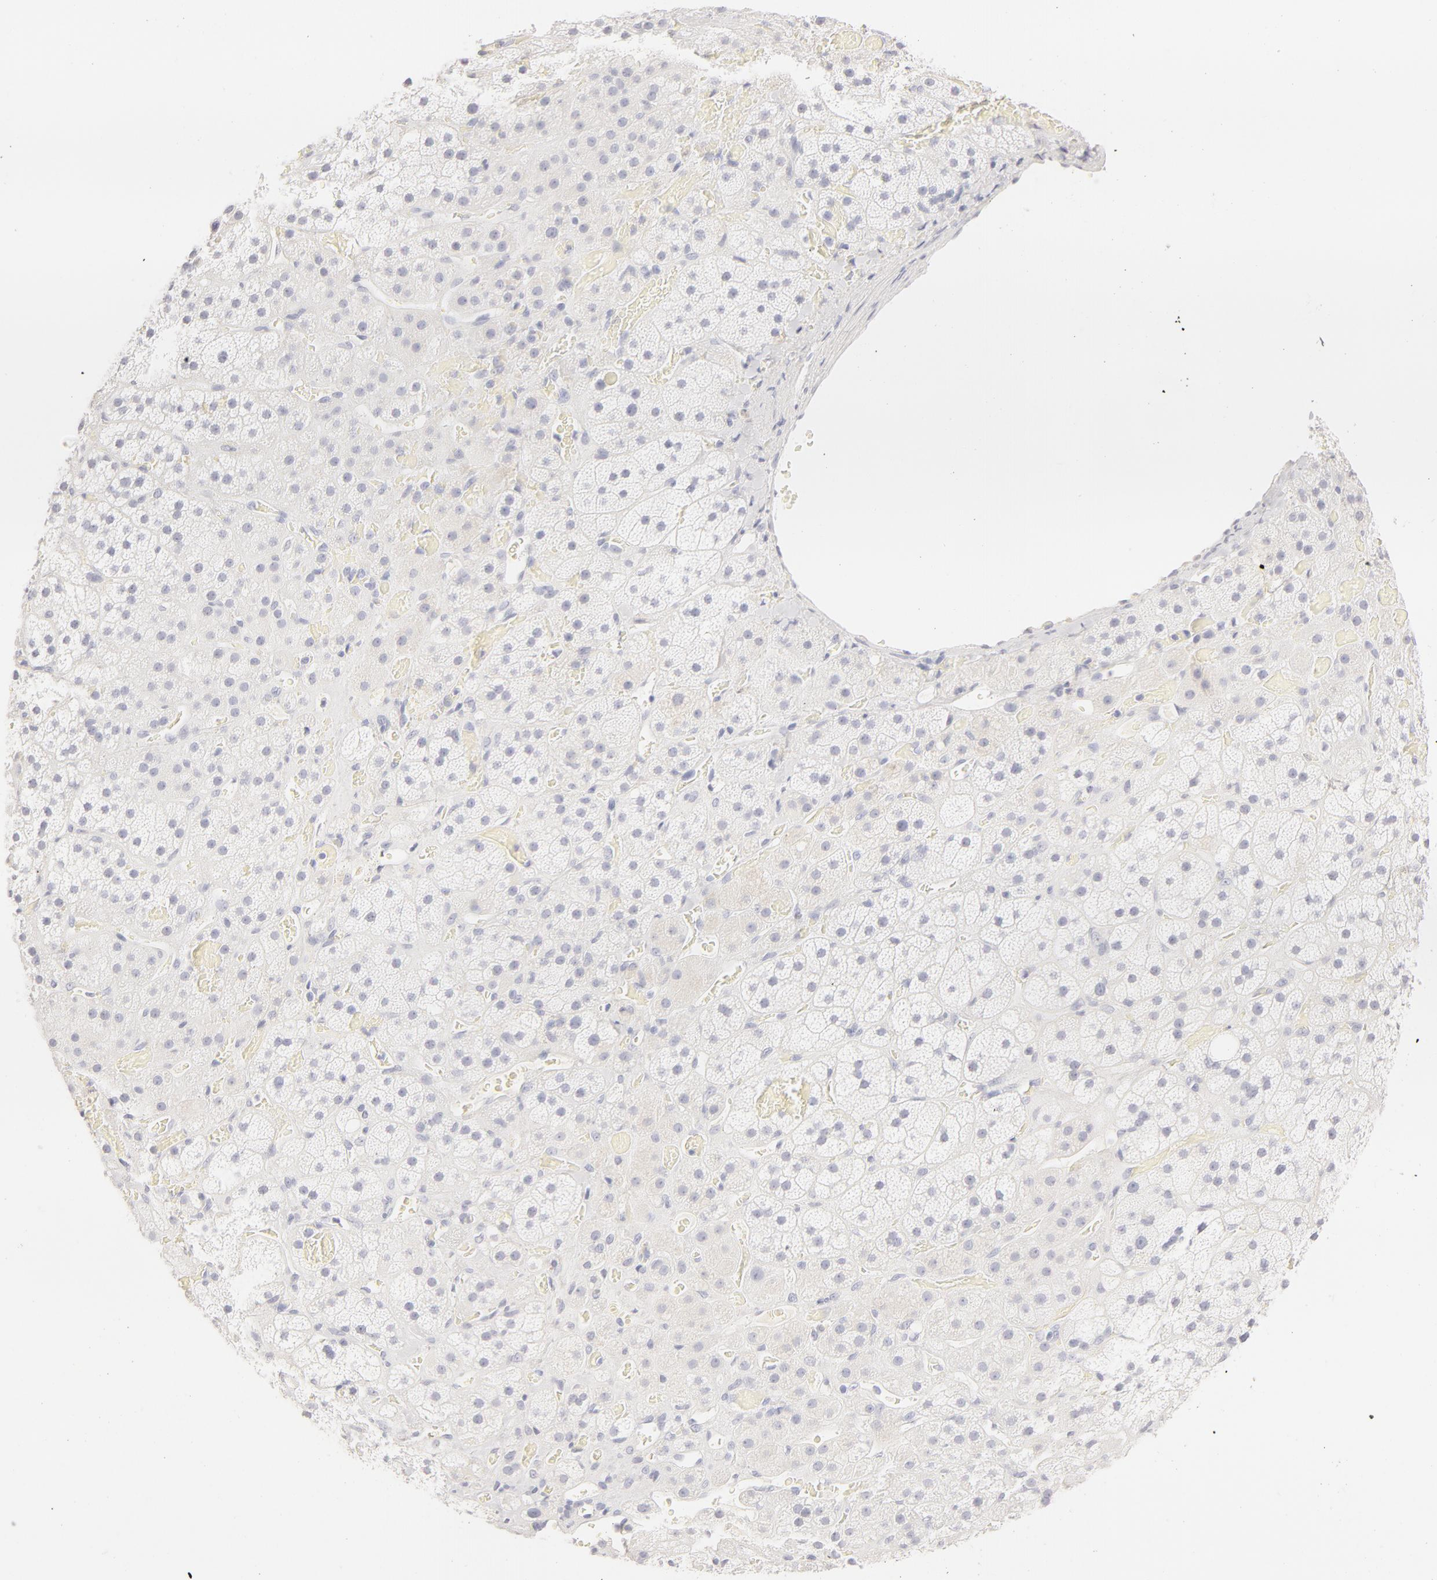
{"staining": {"intensity": "negative", "quantity": "none", "location": "none"}, "tissue": "adrenal gland", "cell_type": "Glandular cells", "image_type": "normal", "snomed": [{"axis": "morphology", "description": "Normal tissue, NOS"}, {"axis": "topography", "description": "Adrenal gland"}], "caption": "Glandular cells show no significant staining in normal adrenal gland. (Stains: DAB IHC with hematoxylin counter stain, Microscopy: brightfield microscopy at high magnification).", "gene": "LGALS7B", "patient": {"sex": "male", "age": 57}}